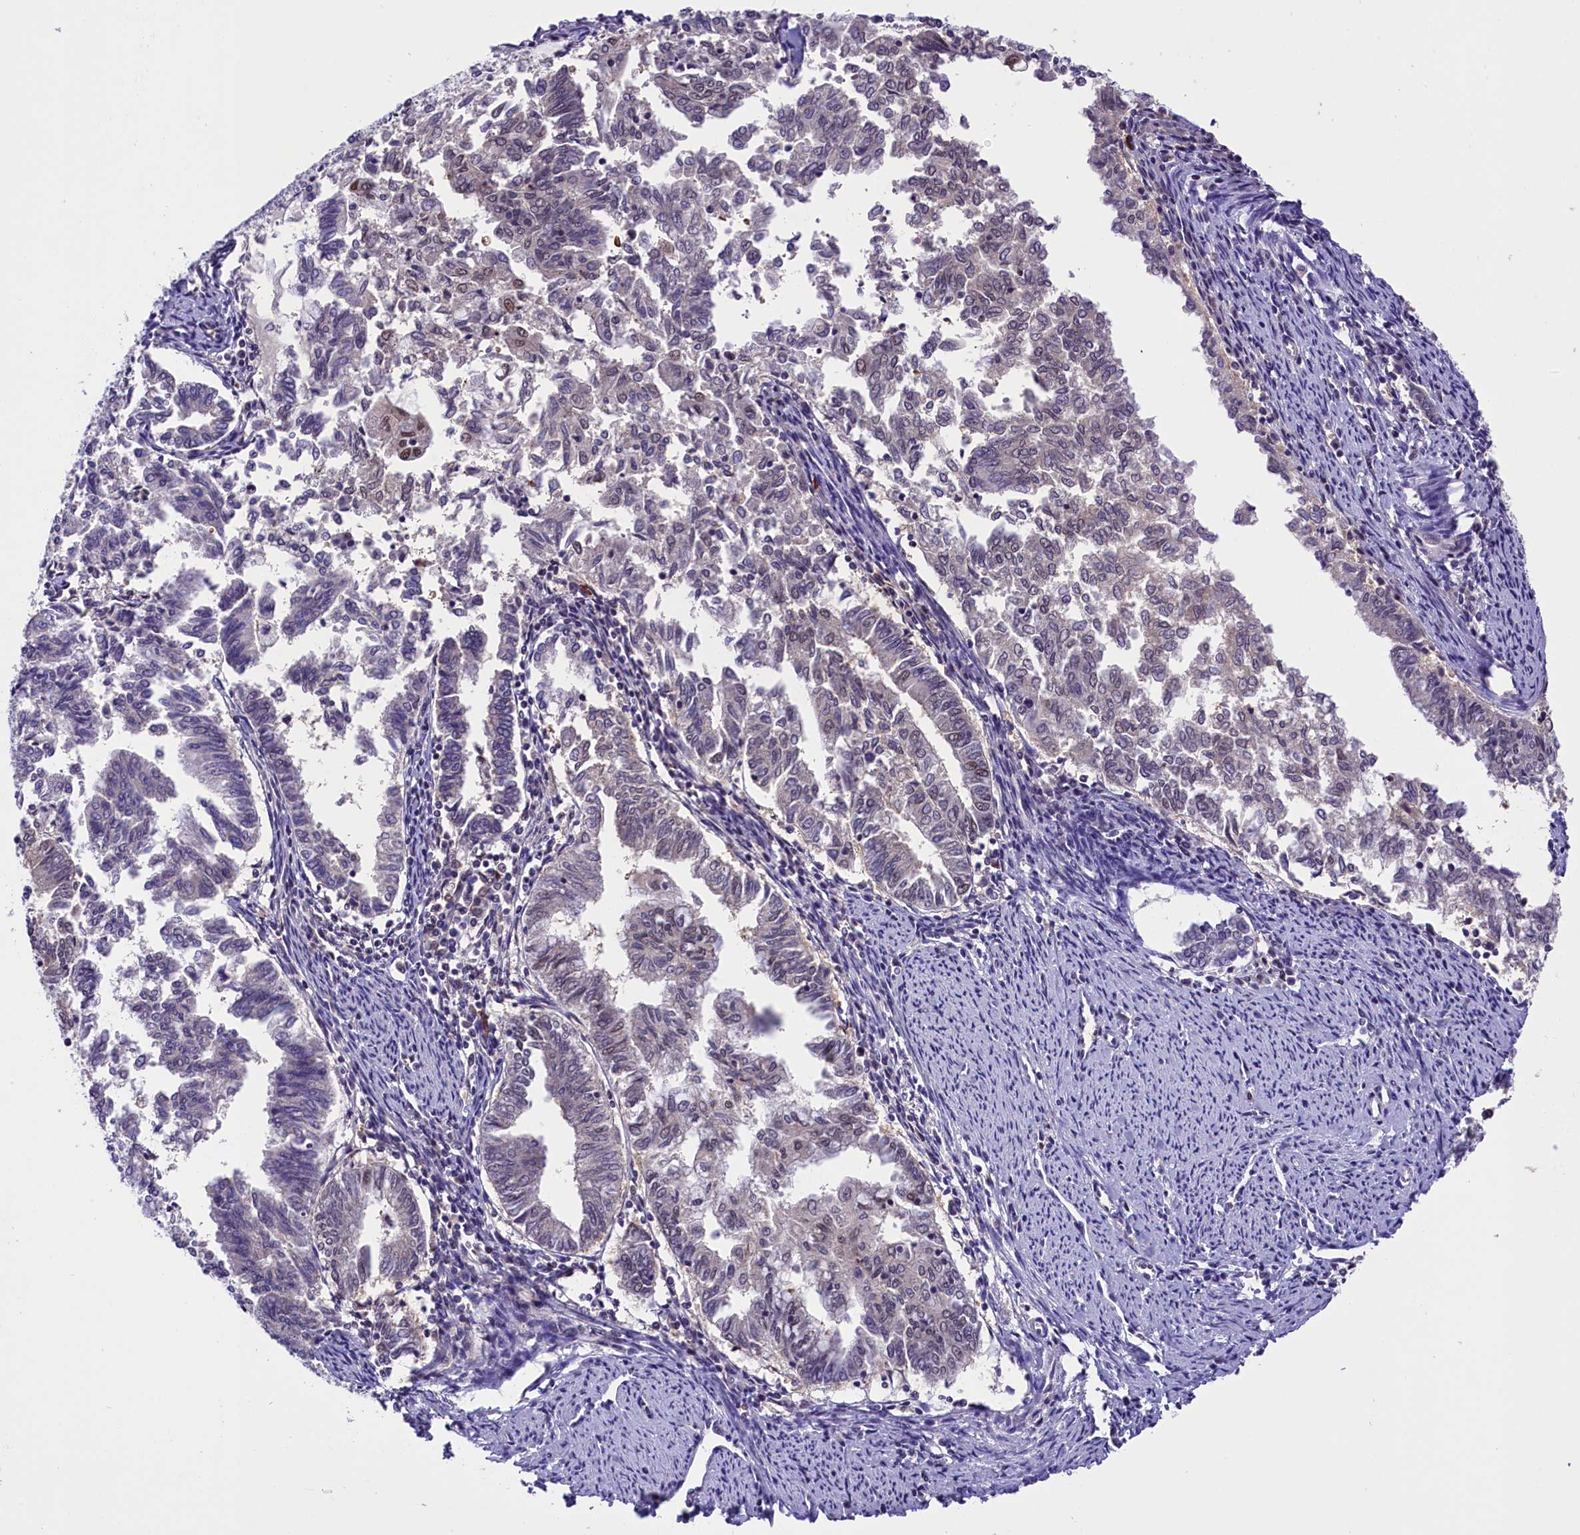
{"staining": {"intensity": "negative", "quantity": "none", "location": "none"}, "tissue": "endometrial cancer", "cell_type": "Tumor cells", "image_type": "cancer", "snomed": [{"axis": "morphology", "description": "Adenocarcinoma, NOS"}, {"axis": "topography", "description": "Endometrium"}], "caption": "This is an IHC image of endometrial adenocarcinoma. There is no expression in tumor cells.", "gene": "IQCN", "patient": {"sex": "female", "age": 79}}